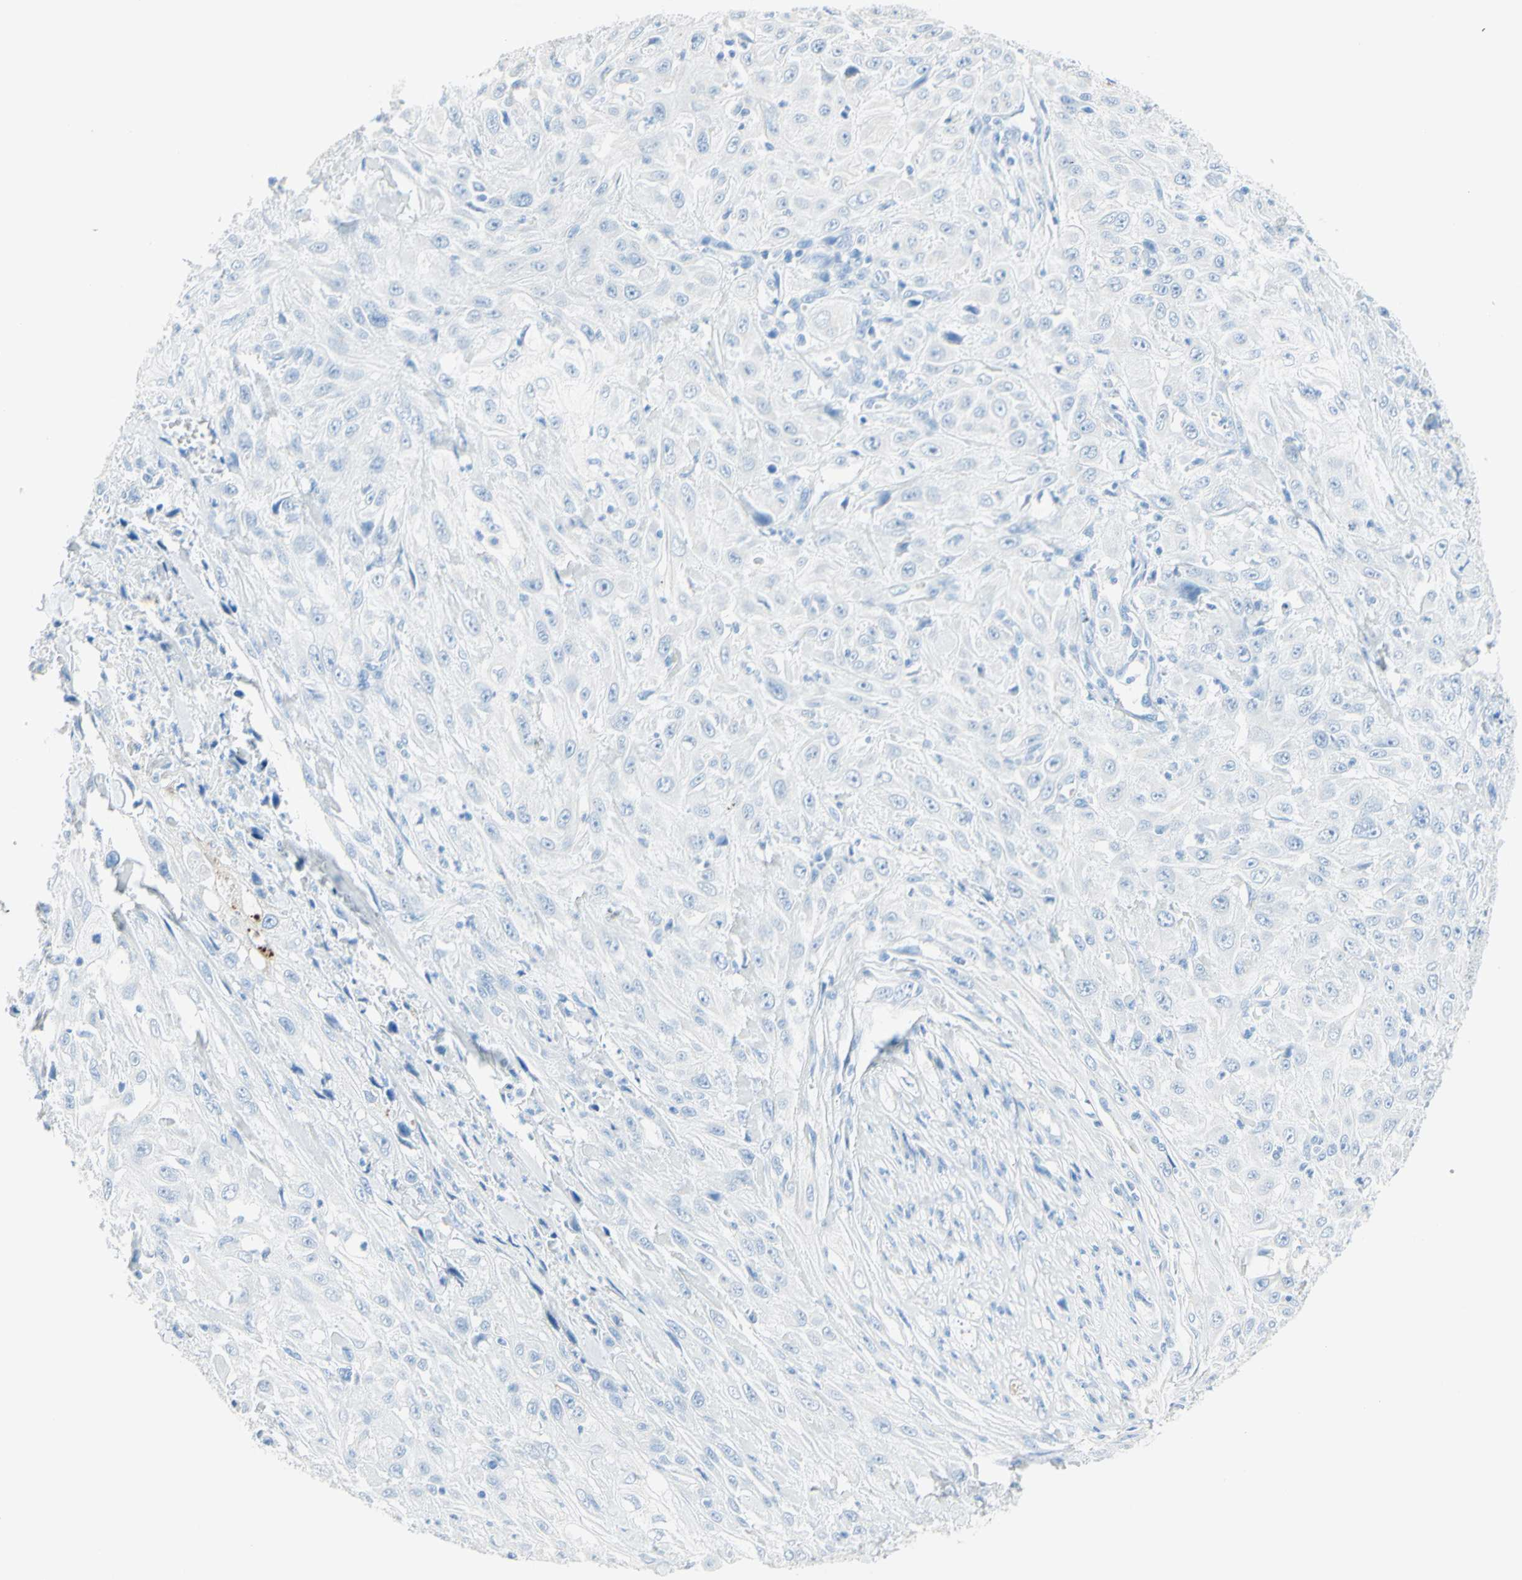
{"staining": {"intensity": "negative", "quantity": "none", "location": "none"}, "tissue": "skin cancer", "cell_type": "Tumor cells", "image_type": "cancer", "snomed": [{"axis": "morphology", "description": "Squamous cell carcinoma, NOS"}, {"axis": "morphology", "description": "Squamous cell carcinoma, metastatic, NOS"}, {"axis": "topography", "description": "Skin"}, {"axis": "topography", "description": "Lymph node"}], "caption": "Tumor cells show no significant protein expression in skin cancer (squamous cell carcinoma).", "gene": "IL6ST", "patient": {"sex": "male", "age": 75}}